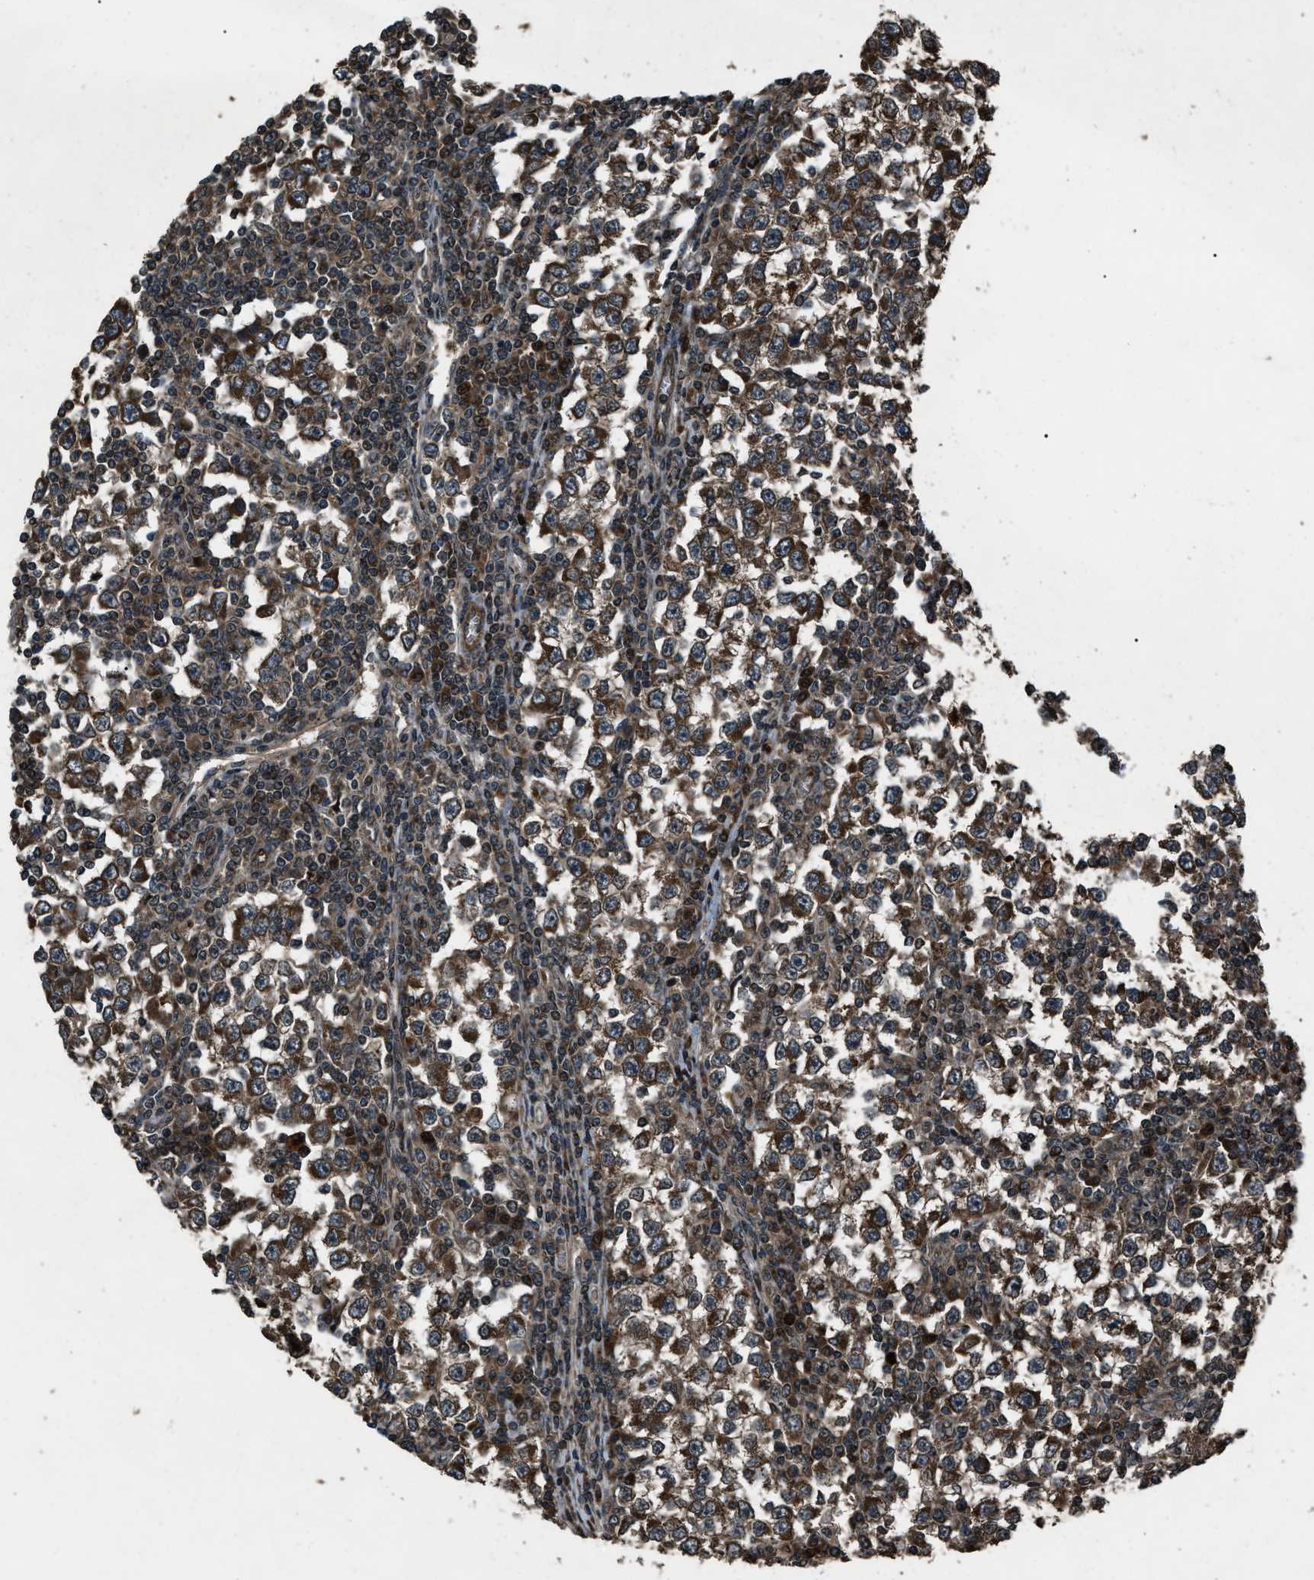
{"staining": {"intensity": "strong", "quantity": ">75%", "location": "cytoplasmic/membranous"}, "tissue": "testis cancer", "cell_type": "Tumor cells", "image_type": "cancer", "snomed": [{"axis": "morphology", "description": "Seminoma, NOS"}, {"axis": "topography", "description": "Testis"}], "caption": "The photomicrograph reveals a brown stain indicating the presence of a protein in the cytoplasmic/membranous of tumor cells in seminoma (testis). The staining was performed using DAB, with brown indicating positive protein expression. Nuclei are stained blue with hematoxylin.", "gene": "IRAK4", "patient": {"sex": "male", "age": 65}}